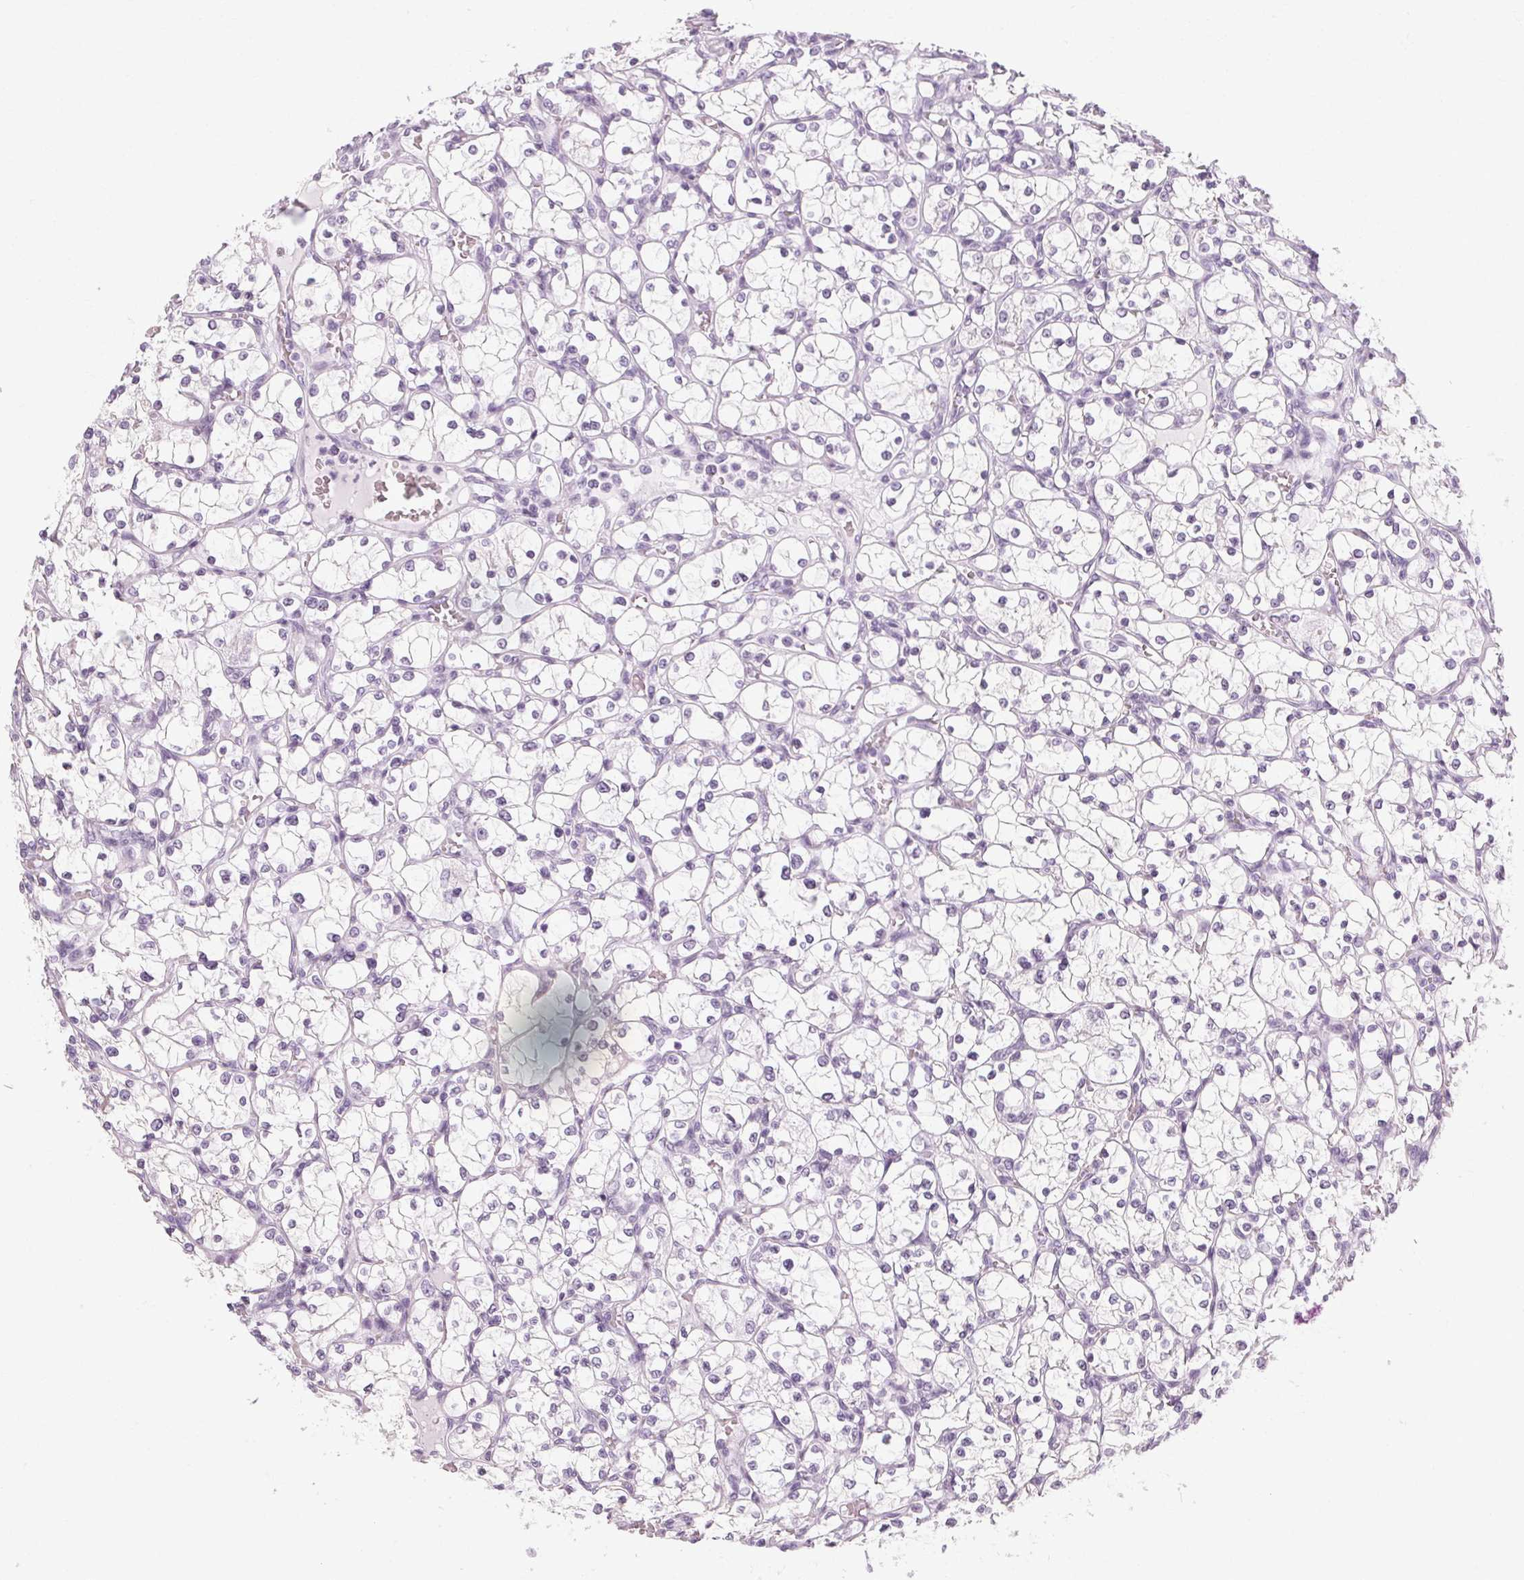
{"staining": {"intensity": "negative", "quantity": "none", "location": "none"}, "tissue": "renal cancer", "cell_type": "Tumor cells", "image_type": "cancer", "snomed": [{"axis": "morphology", "description": "Adenocarcinoma, NOS"}, {"axis": "topography", "description": "Kidney"}], "caption": "A photomicrograph of human renal adenocarcinoma is negative for staining in tumor cells. (DAB (3,3'-diaminobenzidine) IHC, high magnification).", "gene": "POMC", "patient": {"sex": "female", "age": 69}}